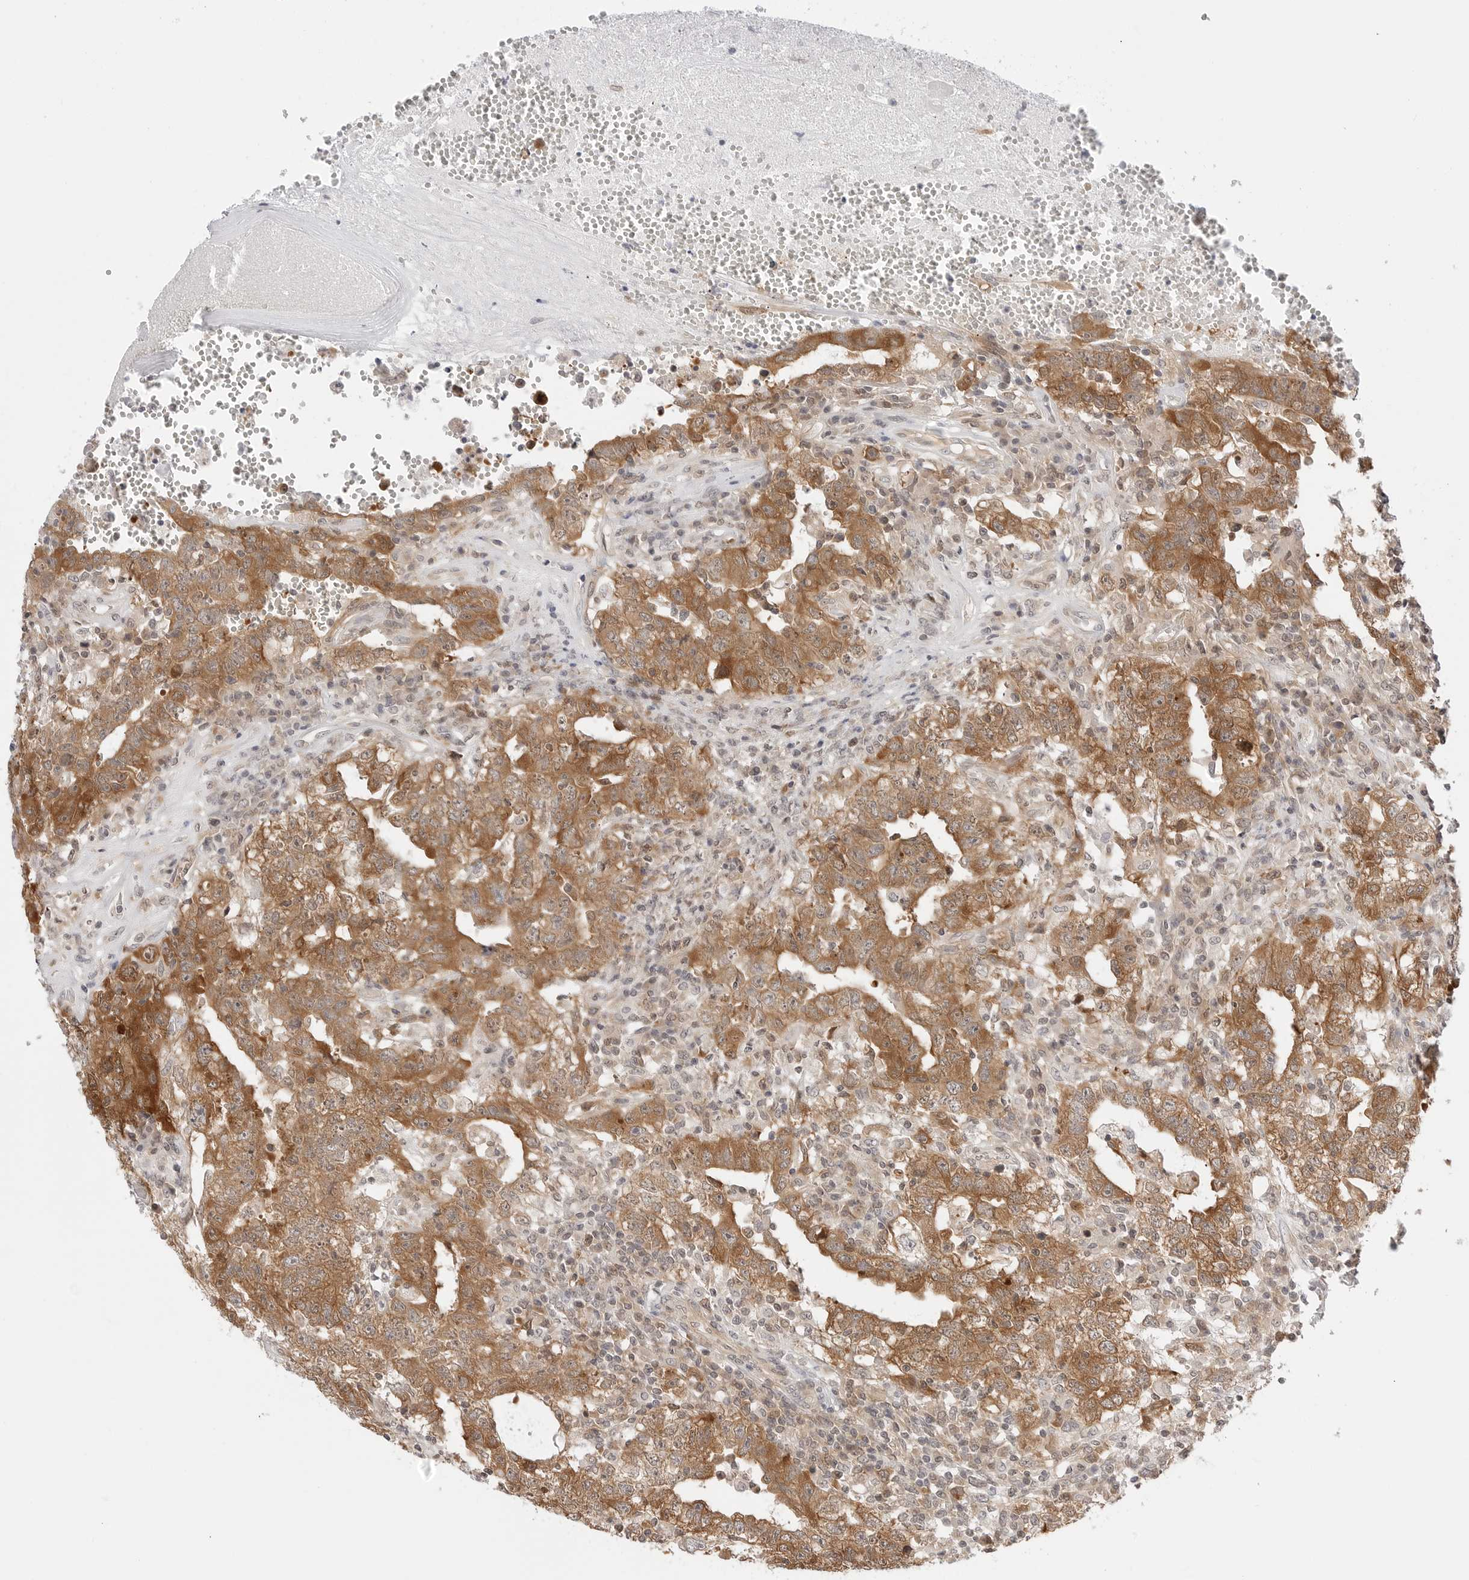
{"staining": {"intensity": "moderate", "quantity": ">75%", "location": "cytoplasmic/membranous"}, "tissue": "testis cancer", "cell_type": "Tumor cells", "image_type": "cancer", "snomed": [{"axis": "morphology", "description": "Carcinoma, Embryonal, NOS"}, {"axis": "topography", "description": "Testis"}], "caption": "Immunohistochemical staining of human testis embryonal carcinoma reveals medium levels of moderate cytoplasmic/membranous protein expression in approximately >75% of tumor cells.", "gene": "NUDC", "patient": {"sex": "male", "age": 26}}